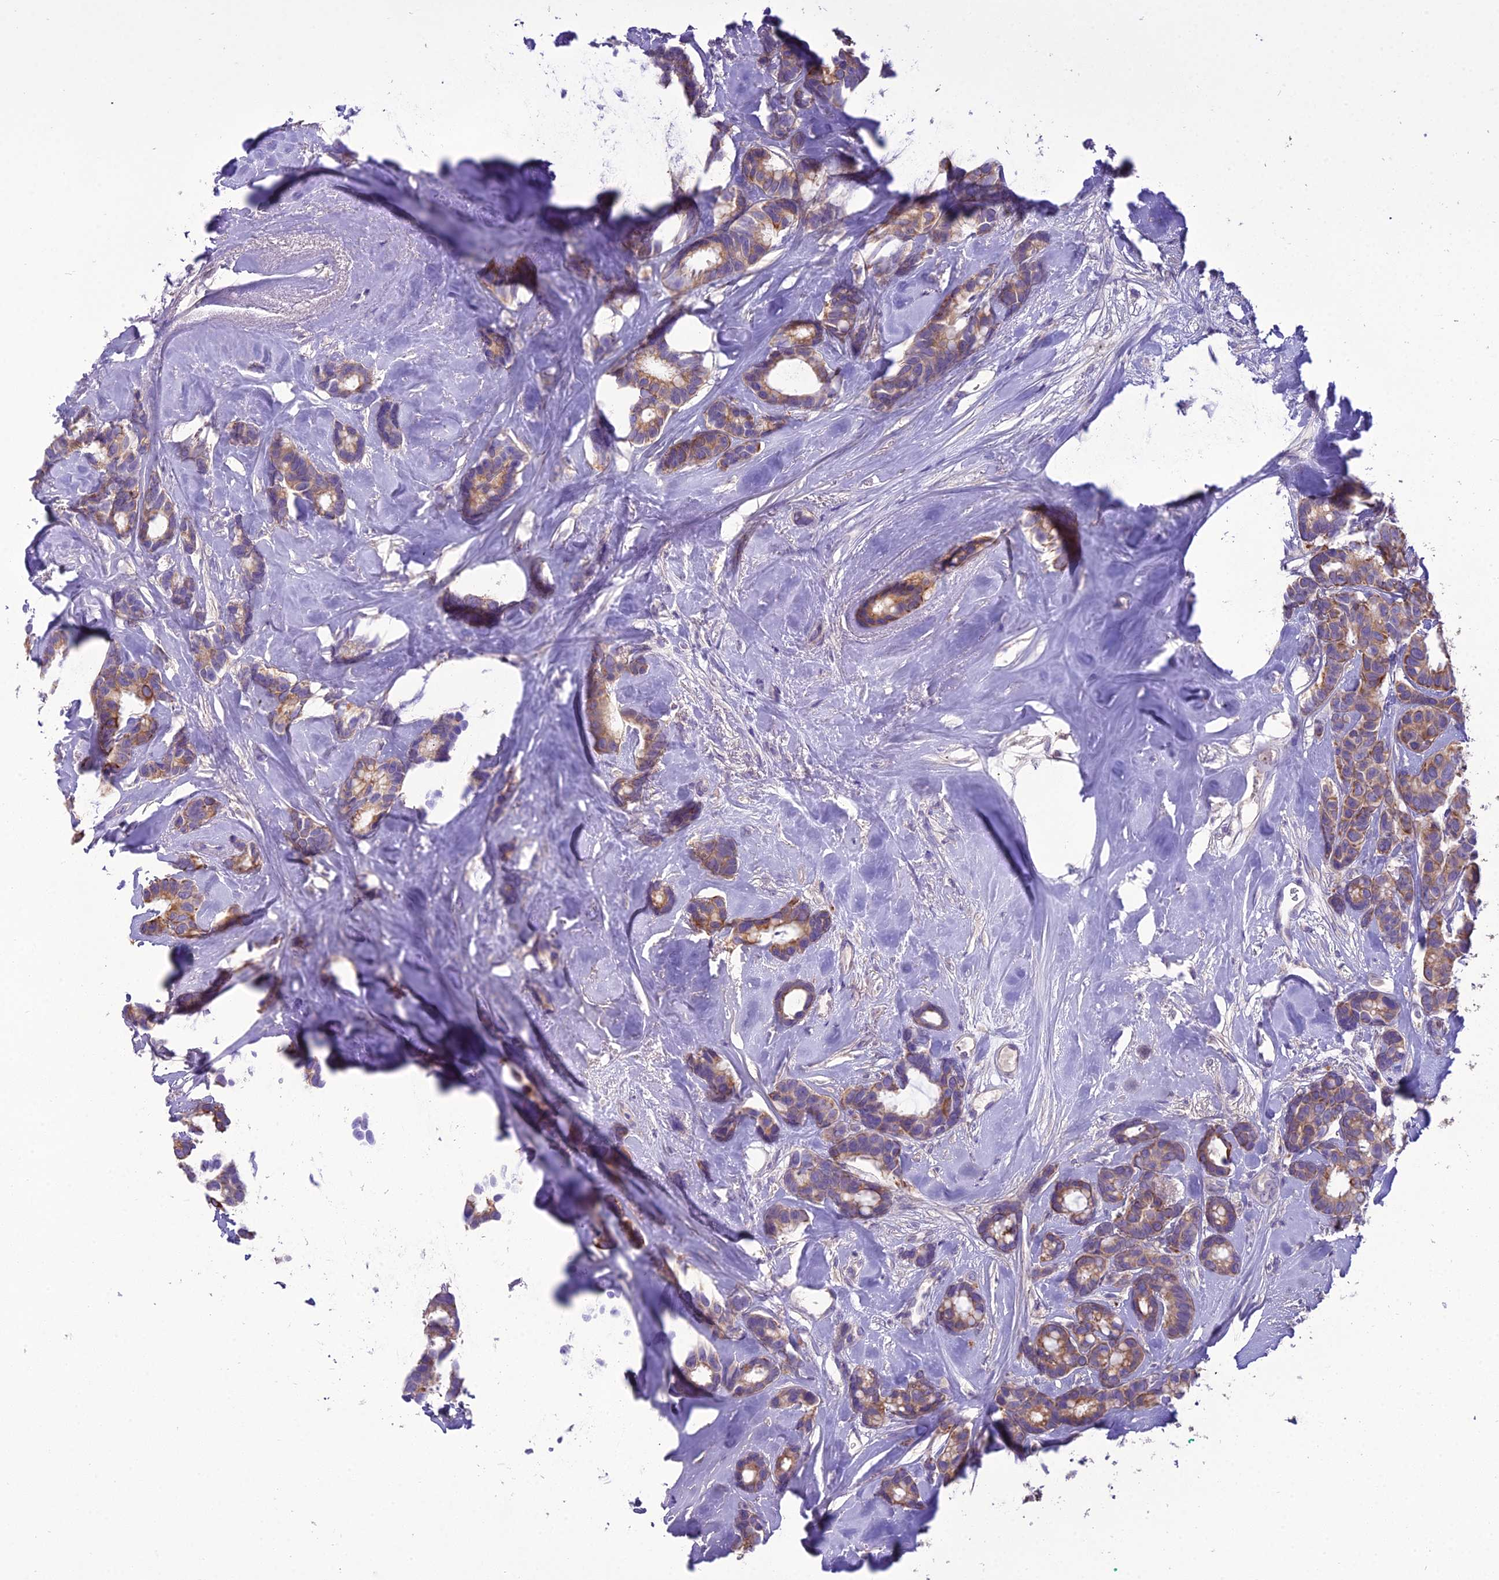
{"staining": {"intensity": "moderate", "quantity": ">75%", "location": "cytoplasmic/membranous"}, "tissue": "breast cancer", "cell_type": "Tumor cells", "image_type": "cancer", "snomed": [{"axis": "morphology", "description": "Duct carcinoma"}, {"axis": "topography", "description": "Breast"}], "caption": "Immunohistochemistry (IHC) histopathology image of neoplastic tissue: human breast cancer (intraductal carcinoma) stained using IHC displays medium levels of moderate protein expression localized specifically in the cytoplasmic/membranous of tumor cells, appearing as a cytoplasmic/membranous brown color.", "gene": "SCRT1", "patient": {"sex": "female", "age": 87}}